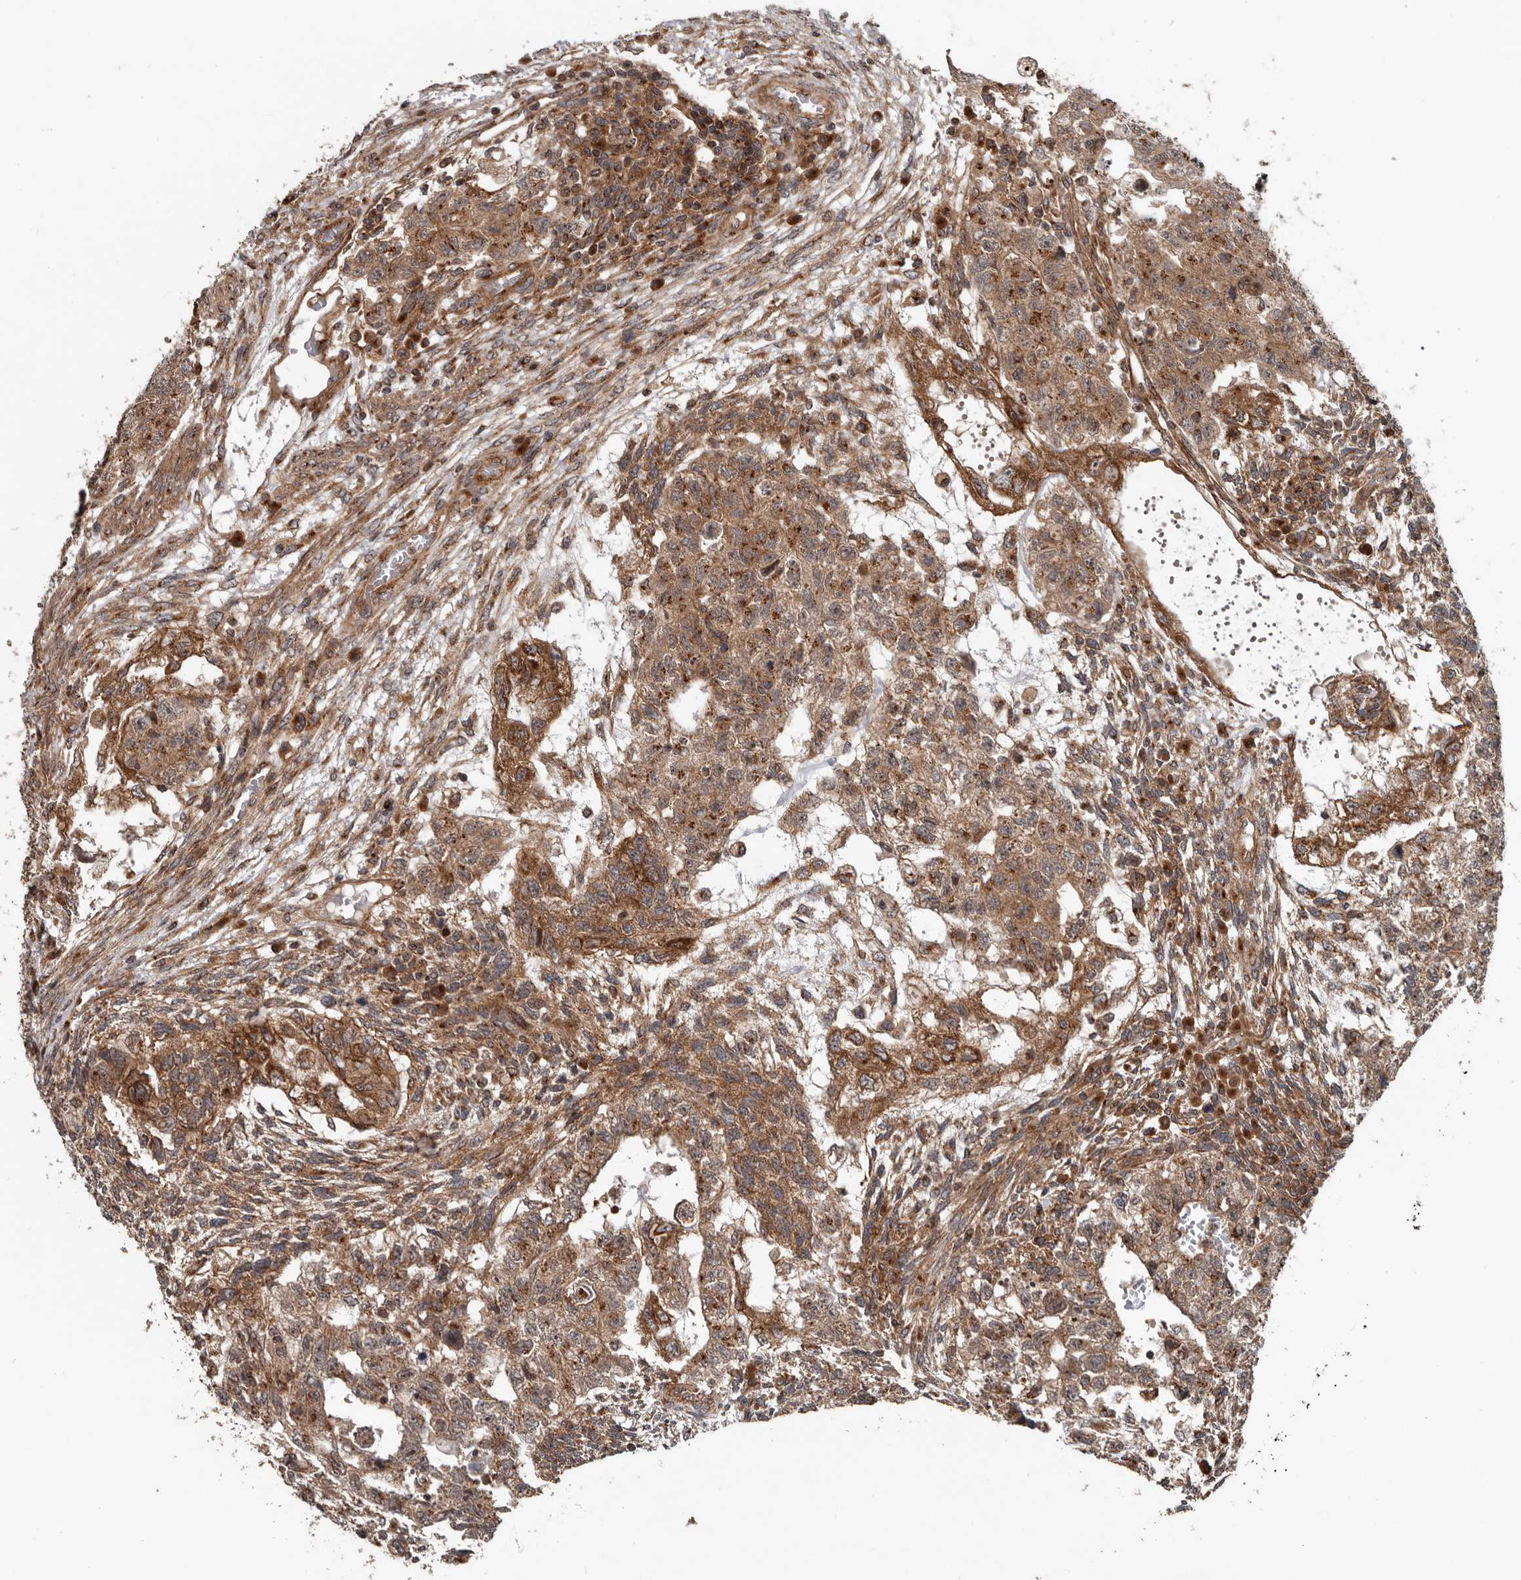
{"staining": {"intensity": "moderate", "quantity": ">75%", "location": "cytoplasmic/membranous"}, "tissue": "testis cancer", "cell_type": "Tumor cells", "image_type": "cancer", "snomed": [{"axis": "morphology", "description": "Normal tissue, NOS"}, {"axis": "morphology", "description": "Carcinoma, Embryonal, NOS"}, {"axis": "topography", "description": "Testis"}], "caption": "High-magnification brightfield microscopy of testis cancer stained with DAB (3,3'-diaminobenzidine) (brown) and counterstained with hematoxylin (blue). tumor cells exhibit moderate cytoplasmic/membranous positivity is present in approximately>75% of cells.", "gene": "CCDC190", "patient": {"sex": "male", "age": 36}}